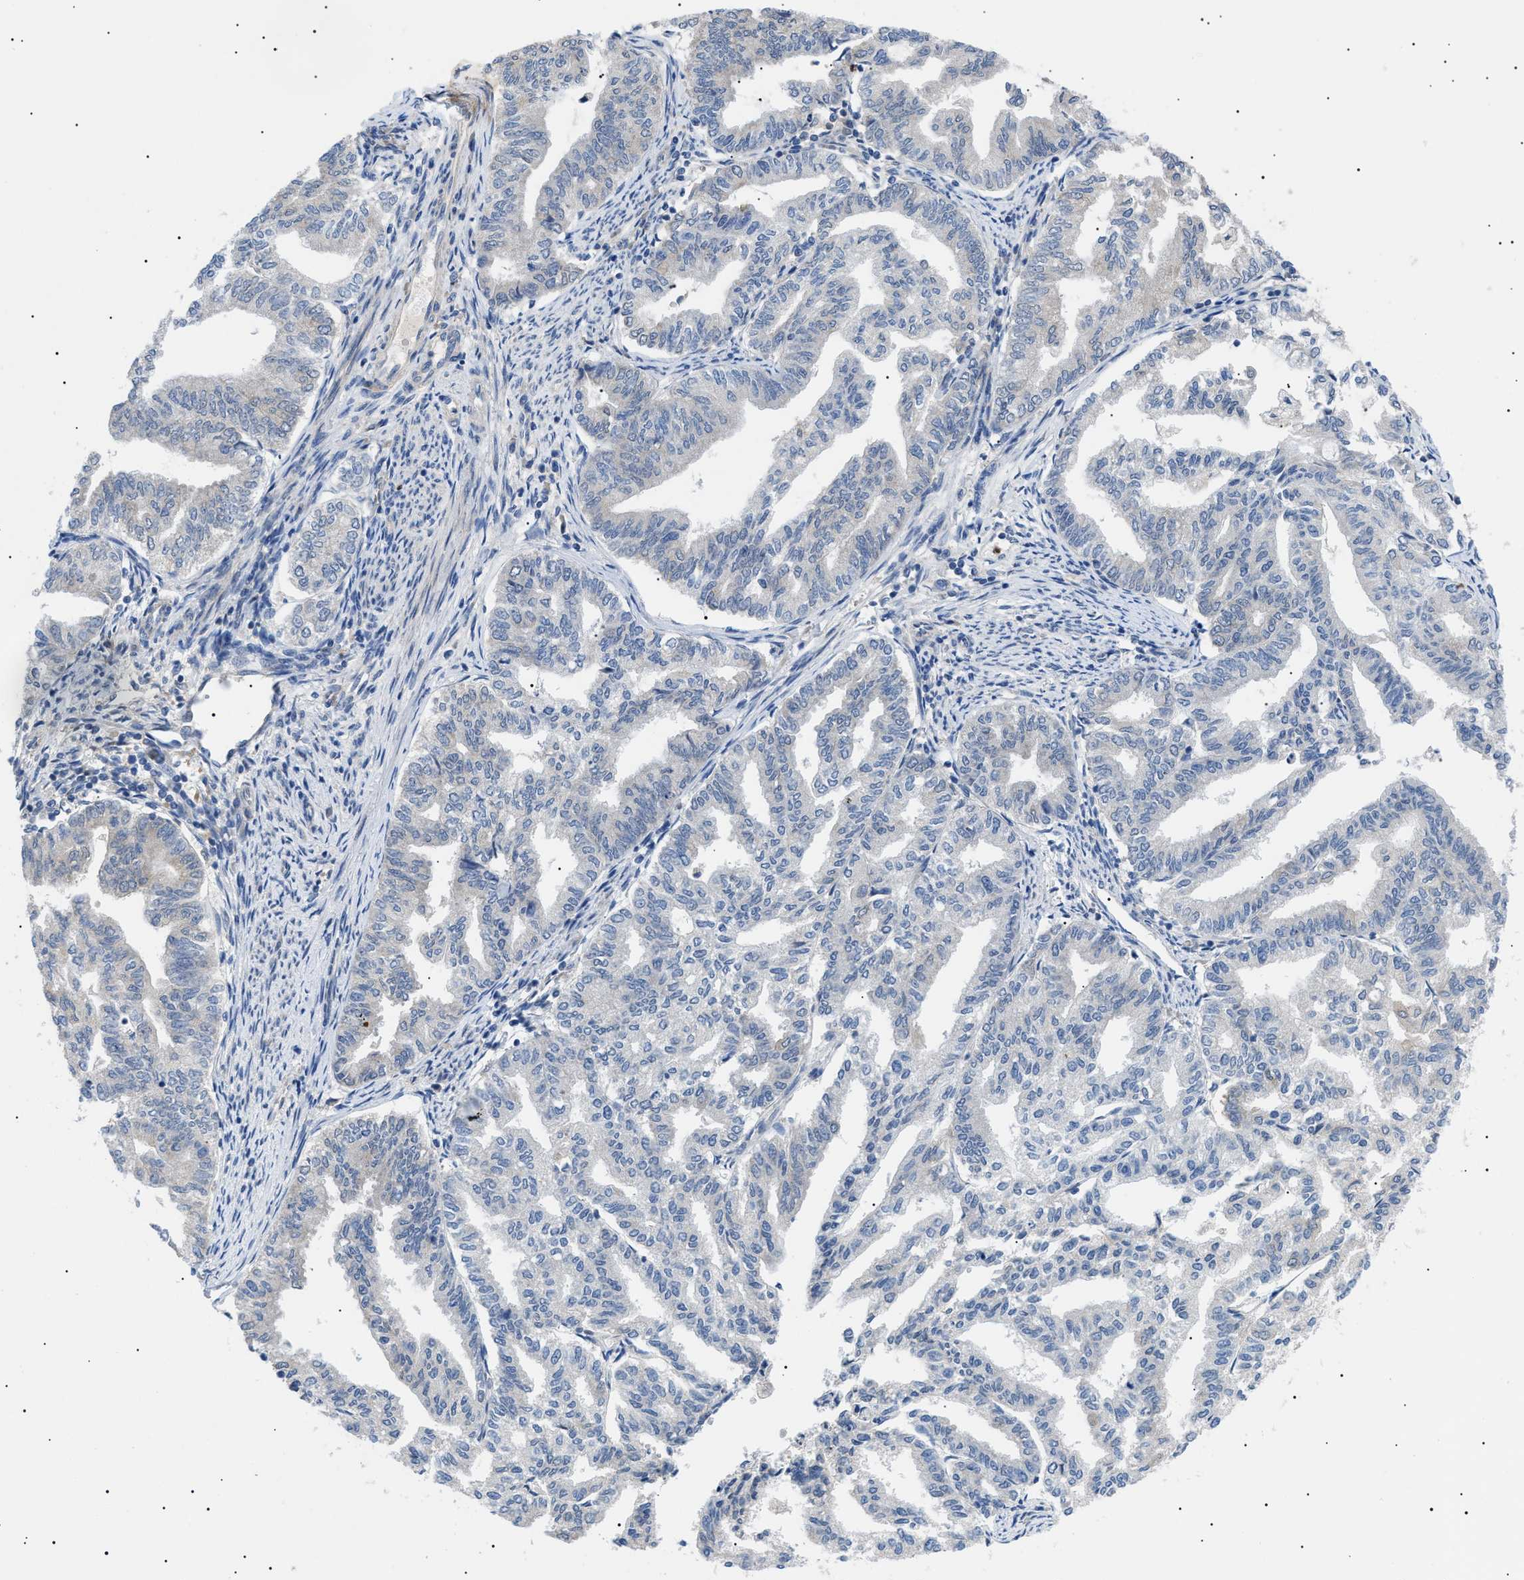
{"staining": {"intensity": "negative", "quantity": "none", "location": "none"}, "tissue": "endometrial cancer", "cell_type": "Tumor cells", "image_type": "cancer", "snomed": [{"axis": "morphology", "description": "Adenocarcinoma, NOS"}, {"axis": "topography", "description": "Endometrium"}], "caption": "Tumor cells show no significant protein positivity in endometrial adenocarcinoma.", "gene": "RIPK1", "patient": {"sex": "female", "age": 79}}